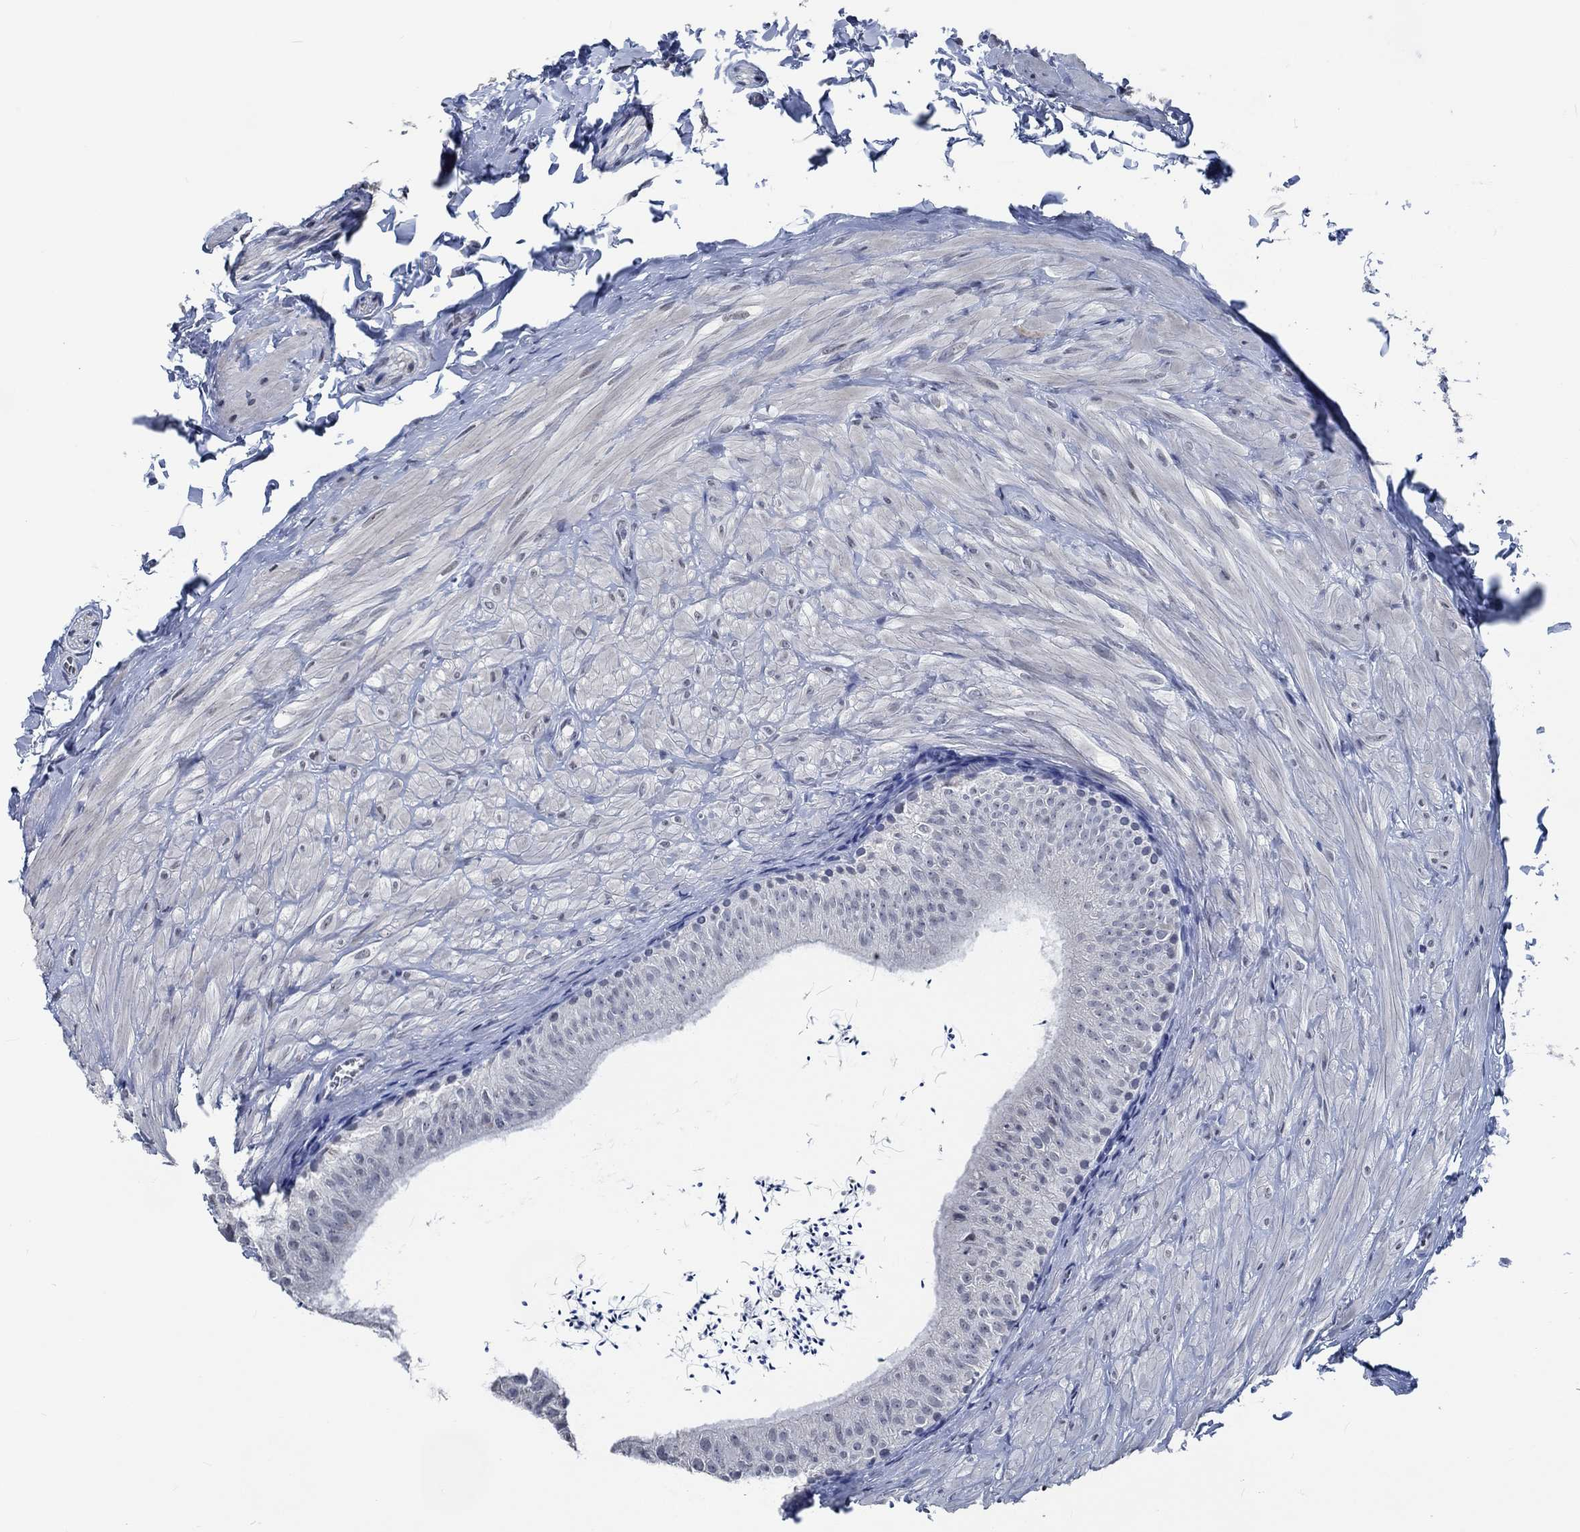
{"staining": {"intensity": "negative", "quantity": "none", "location": "none"}, "tissue": "epididymis", "cell_type": "Glandular cells", "image_type": "normal", "snomed": [{"axis": "morphology", "description": "Normal tissue, NOS"}, {"axis": "topography", "description": "Epididymis"}], "caption": "This image is of unremarkable epididymis stained with immunohistochemistry (IHC) to label a protein in brown with the nuclei are counter-stained blue. There is no positivity in glandular cells. (Immunohistochemistry (ihc), brightfield microscopy, high magnification).", "gene": "OBSCN", "patient": {"sex": "male", "age": 32}}